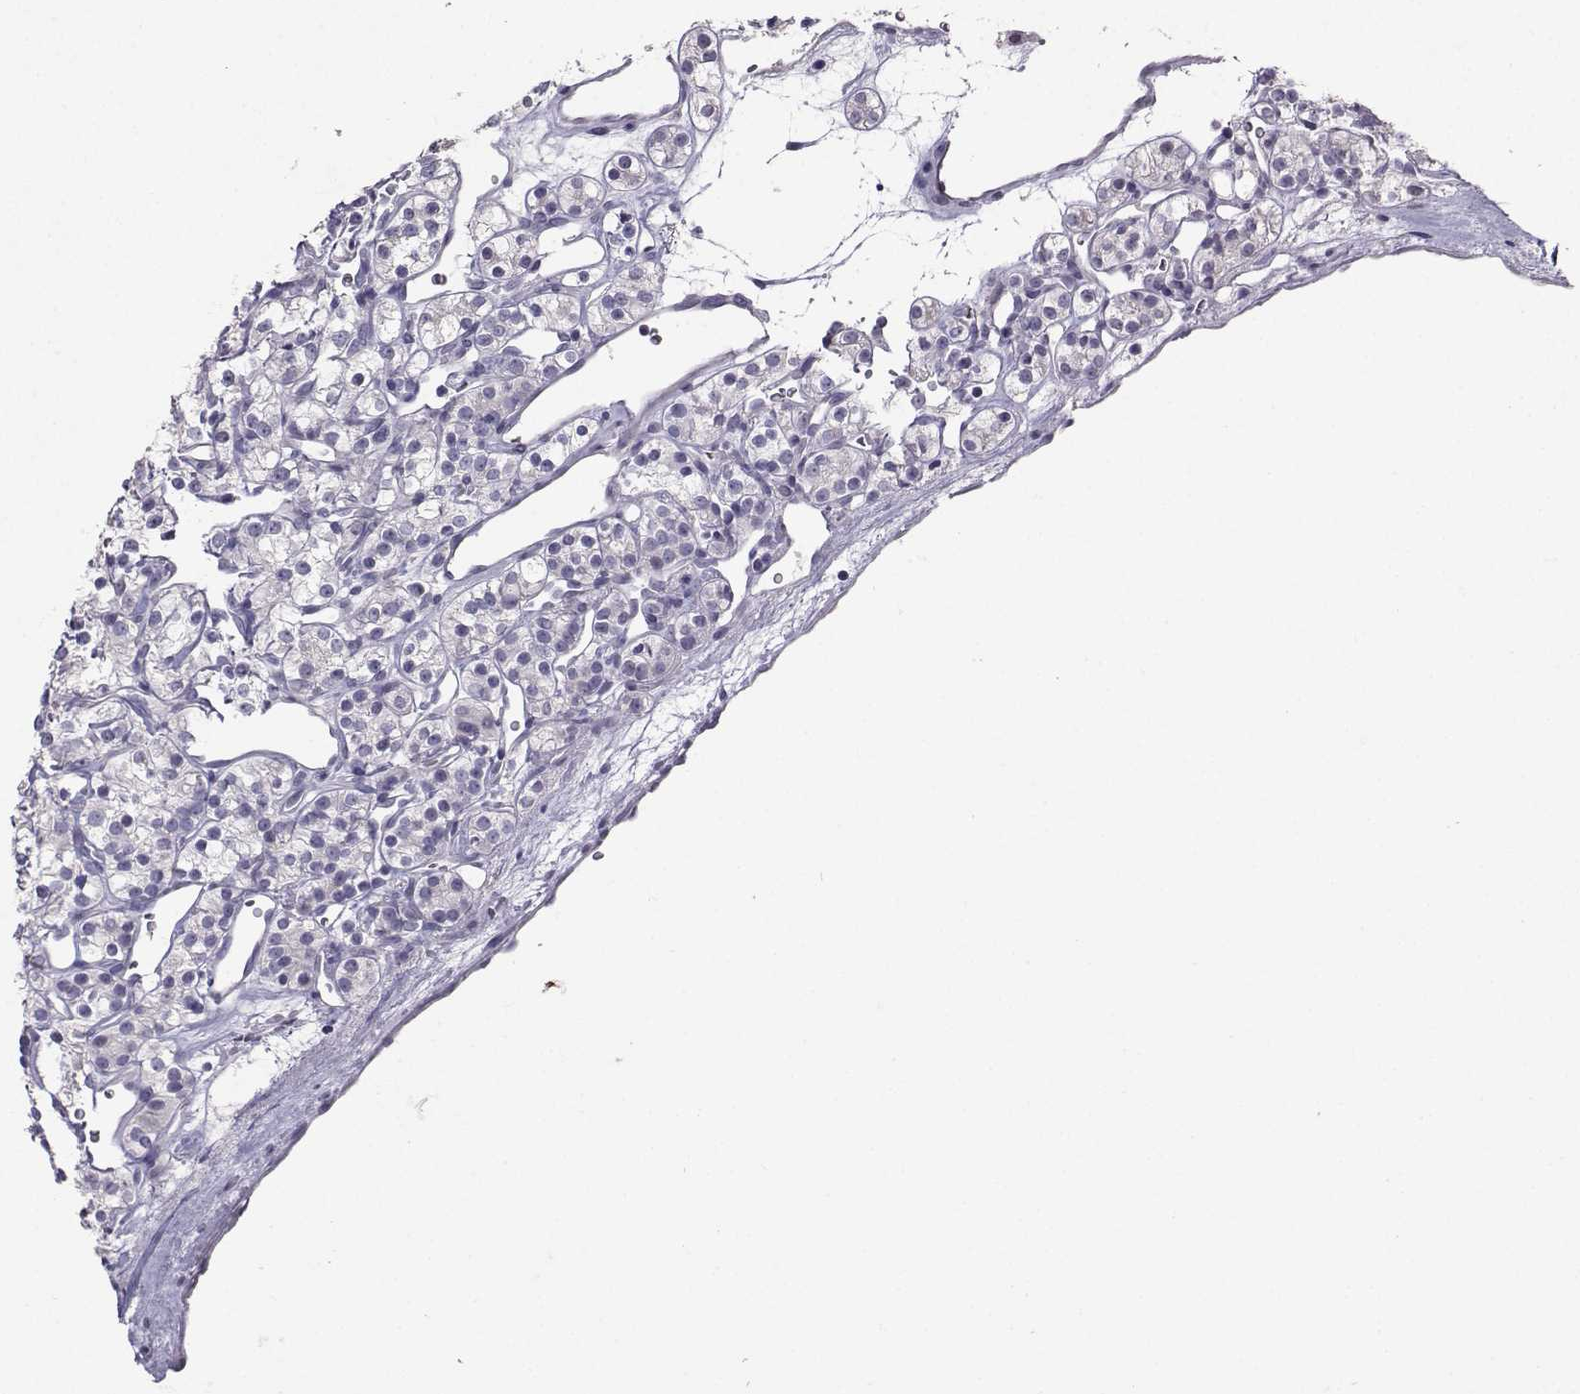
{"staining": {"intensity": "negative", "quantity": "none", "location": "none"}, "tissue": "renal cancer", "cell_type": "Tumor cells", "image_type": "cancer", "snomed": [{"axis": "morphology", "description": "Adenocarcinoma, NOS"}, {"axis": "topography", "description": "Kidney"}], "caption": "Renal adenocarcinoma stained for a protein using IHC demonstrates no positivity tumor cells.", "gene": "CARTPT", "patient": {"sex": "male", "age": 77}}